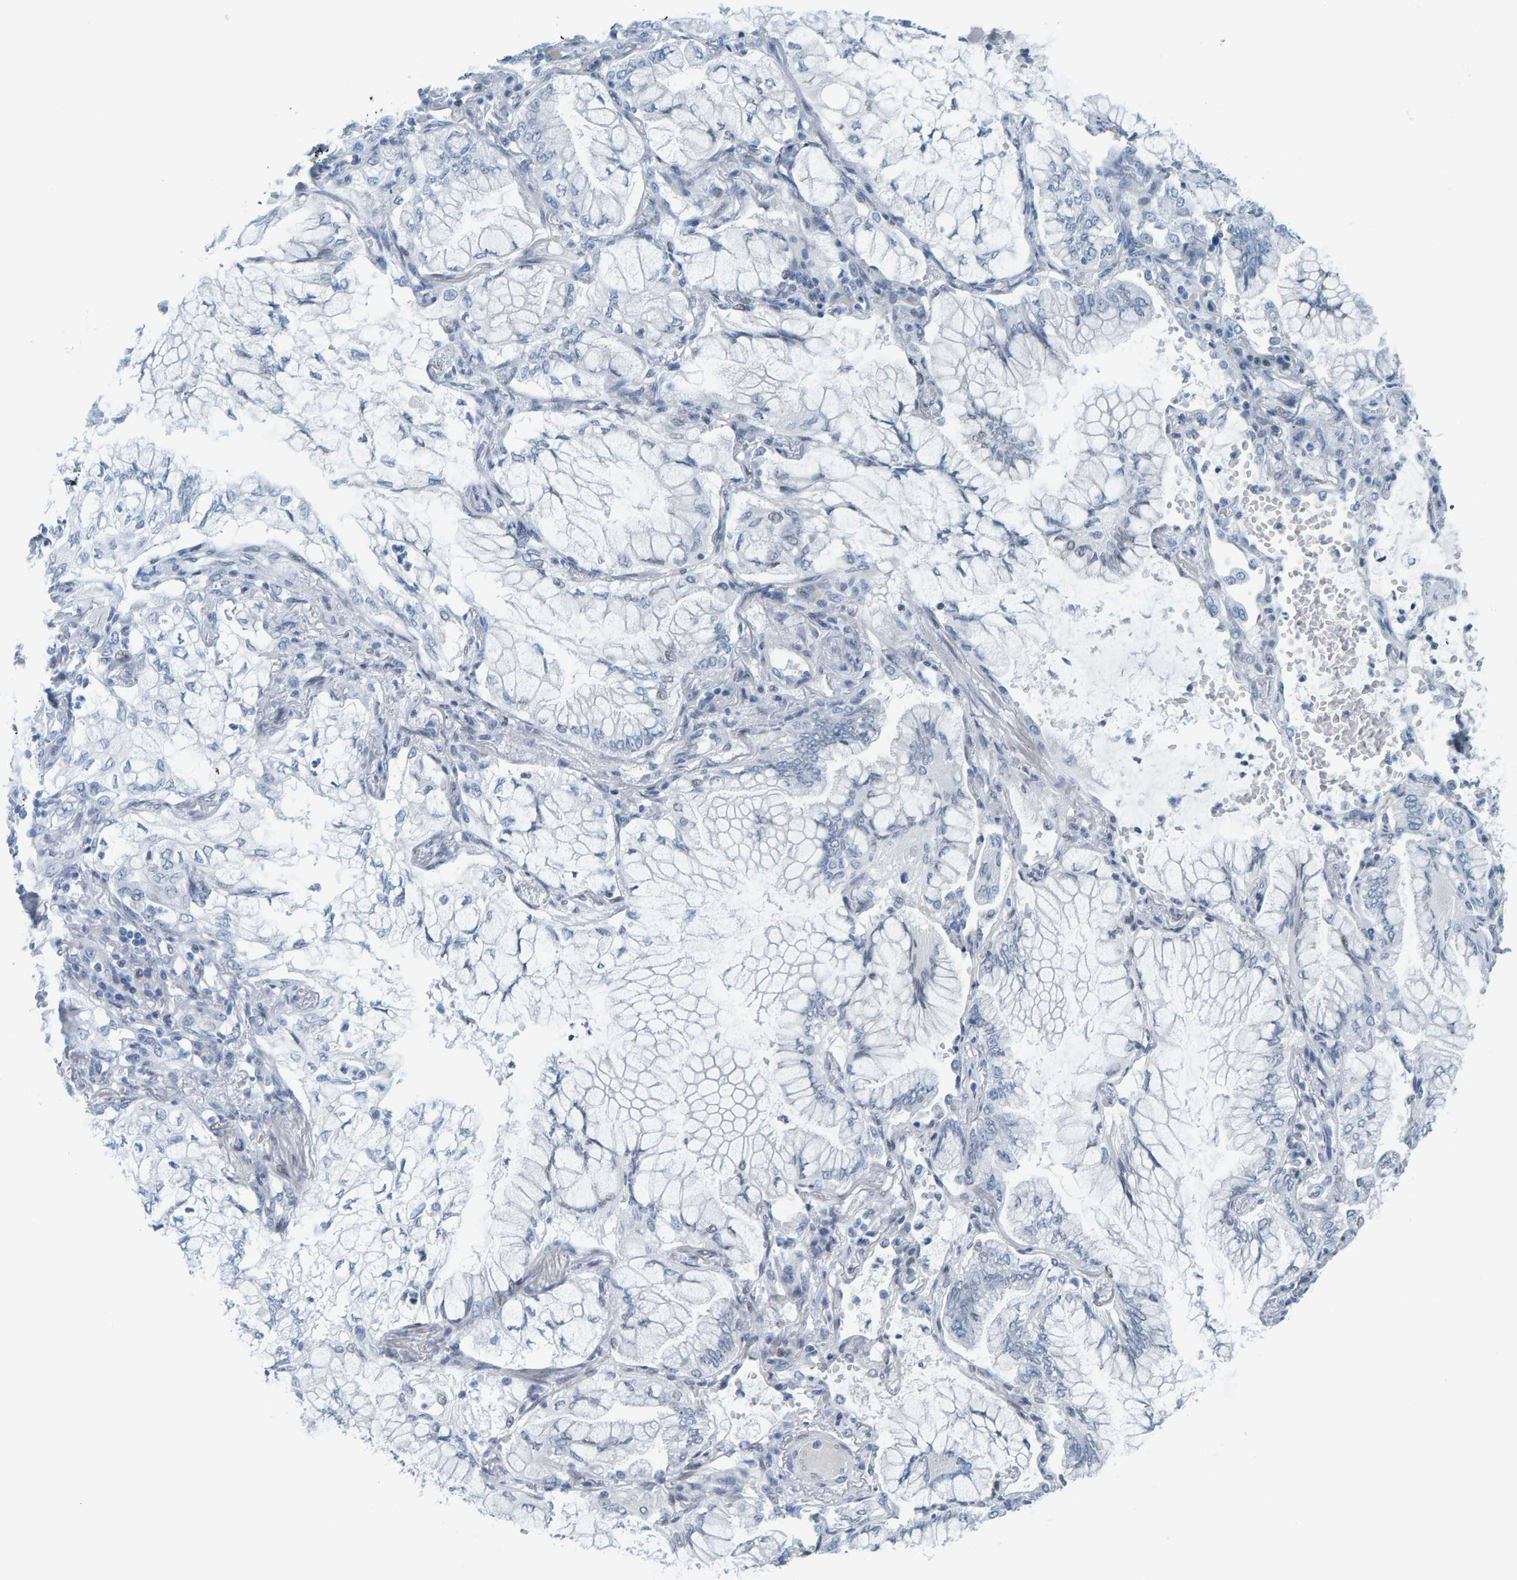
{"staining": {"intensity": "negative", "quantity": "none", "location": "none"}, "tissue": "lung cancer", "cell_type": "Tumor cells", "image_type": "cancer", "snomed": [{"axis": "morphology", "description": "Adenocarcinoma, NOS"}, {"axis": "topography", "description": "Lung"}], "caption": "High power microscopy image of an immunohistochemistry histopathology image of lung adenocarcinoma, revealing no significant positivity in tumor cells.", "gene": "CNP", "patient": {"sex": "female", "age": 70}}